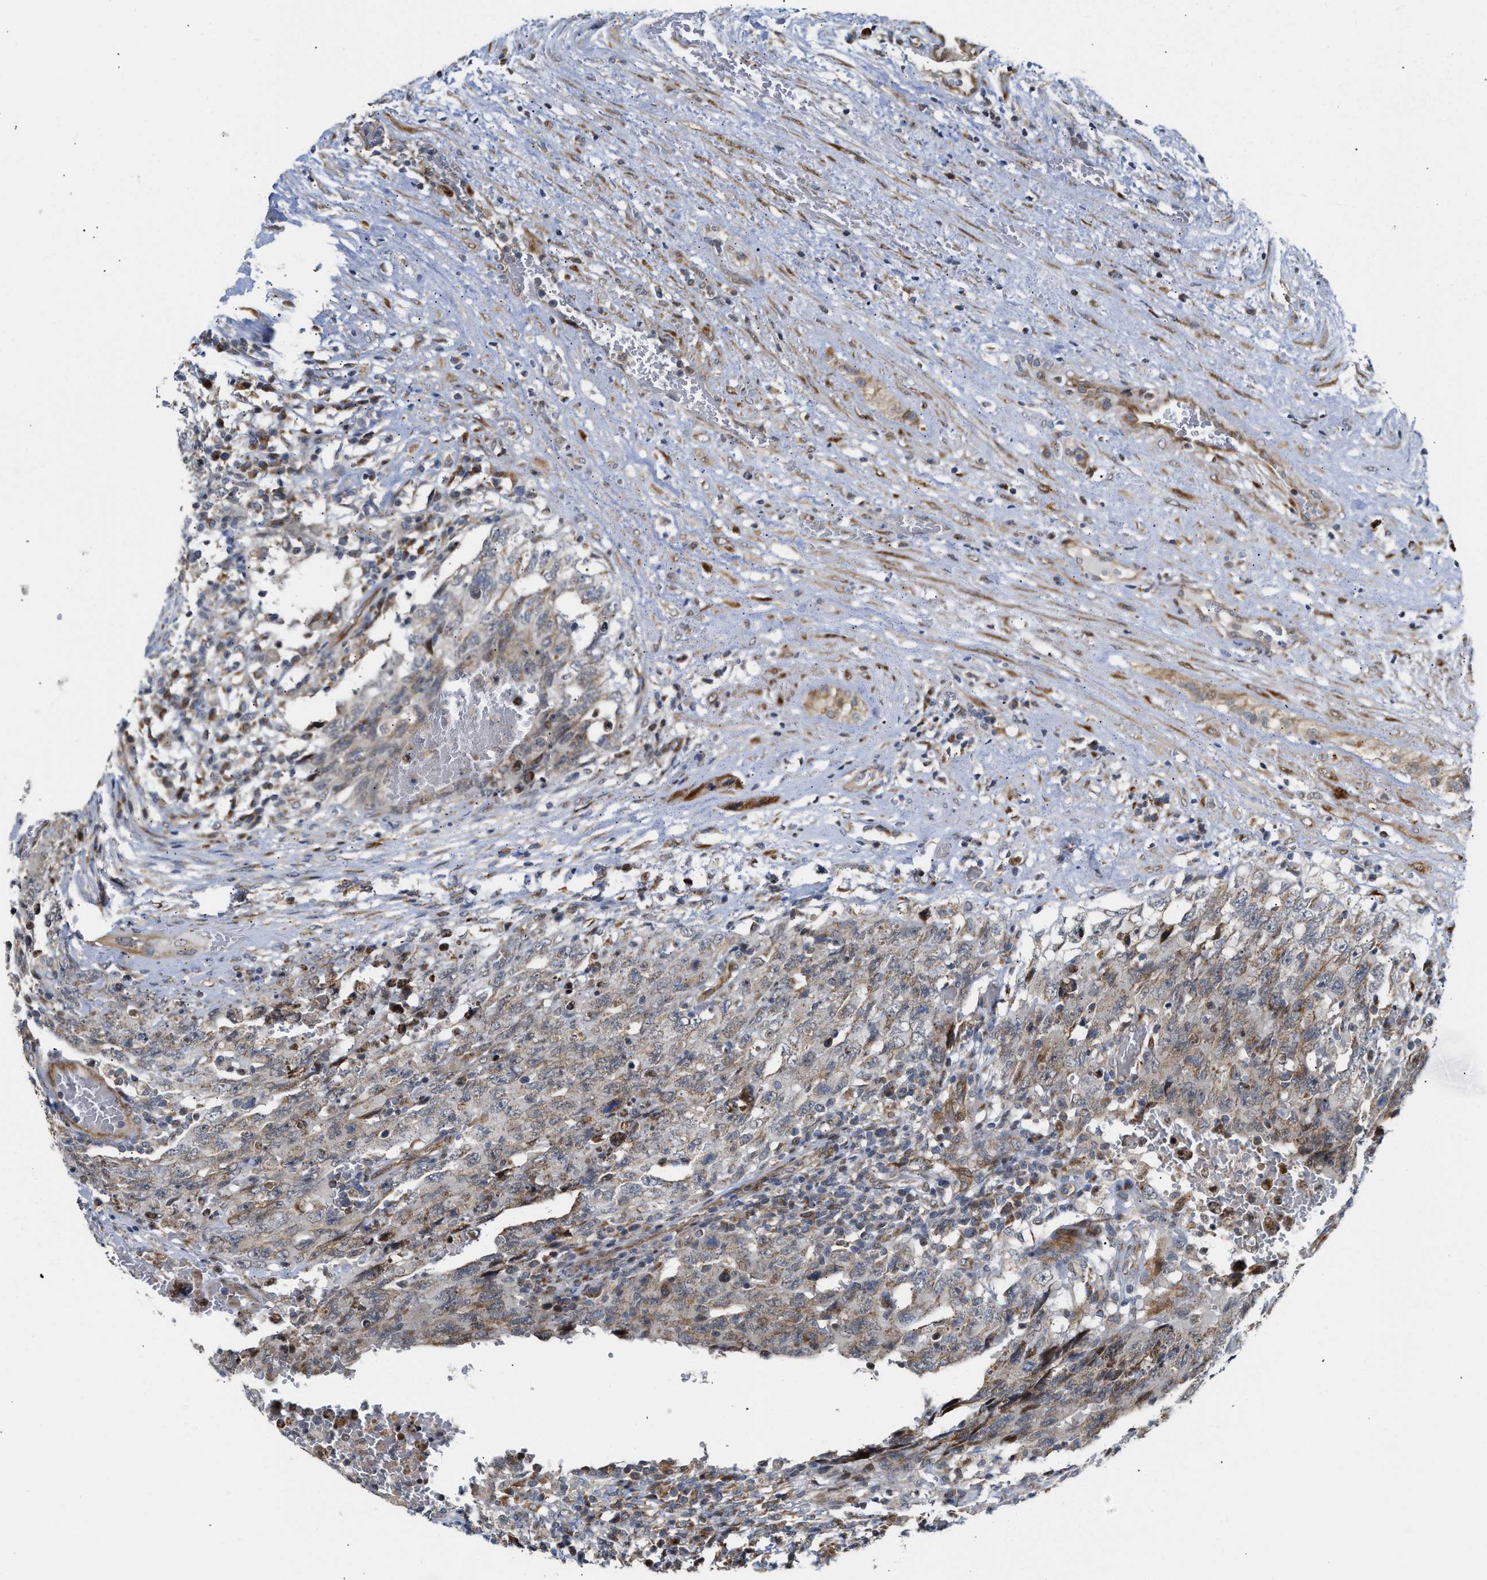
{"staining": {"intensity": "weak", "quantity": ">75%", "location": "cytoplasmic/membranous"}, "tissue": "testis cancer", "cell_type": "Tumor cells", "image_type": "cancer", "snomed": [{"axis": "morphology", "description": "Carcinoma, Embryonal, NOS"}, {"axis": "topography", "description": "Testis"}], "caption": "Tumor cells exhibit weak cytoplasmic/membranous staining in approximately >75% of cells in testis cancer.", "gene": "DEPTOR", "patient": {"sex": "male", "age": 26}}